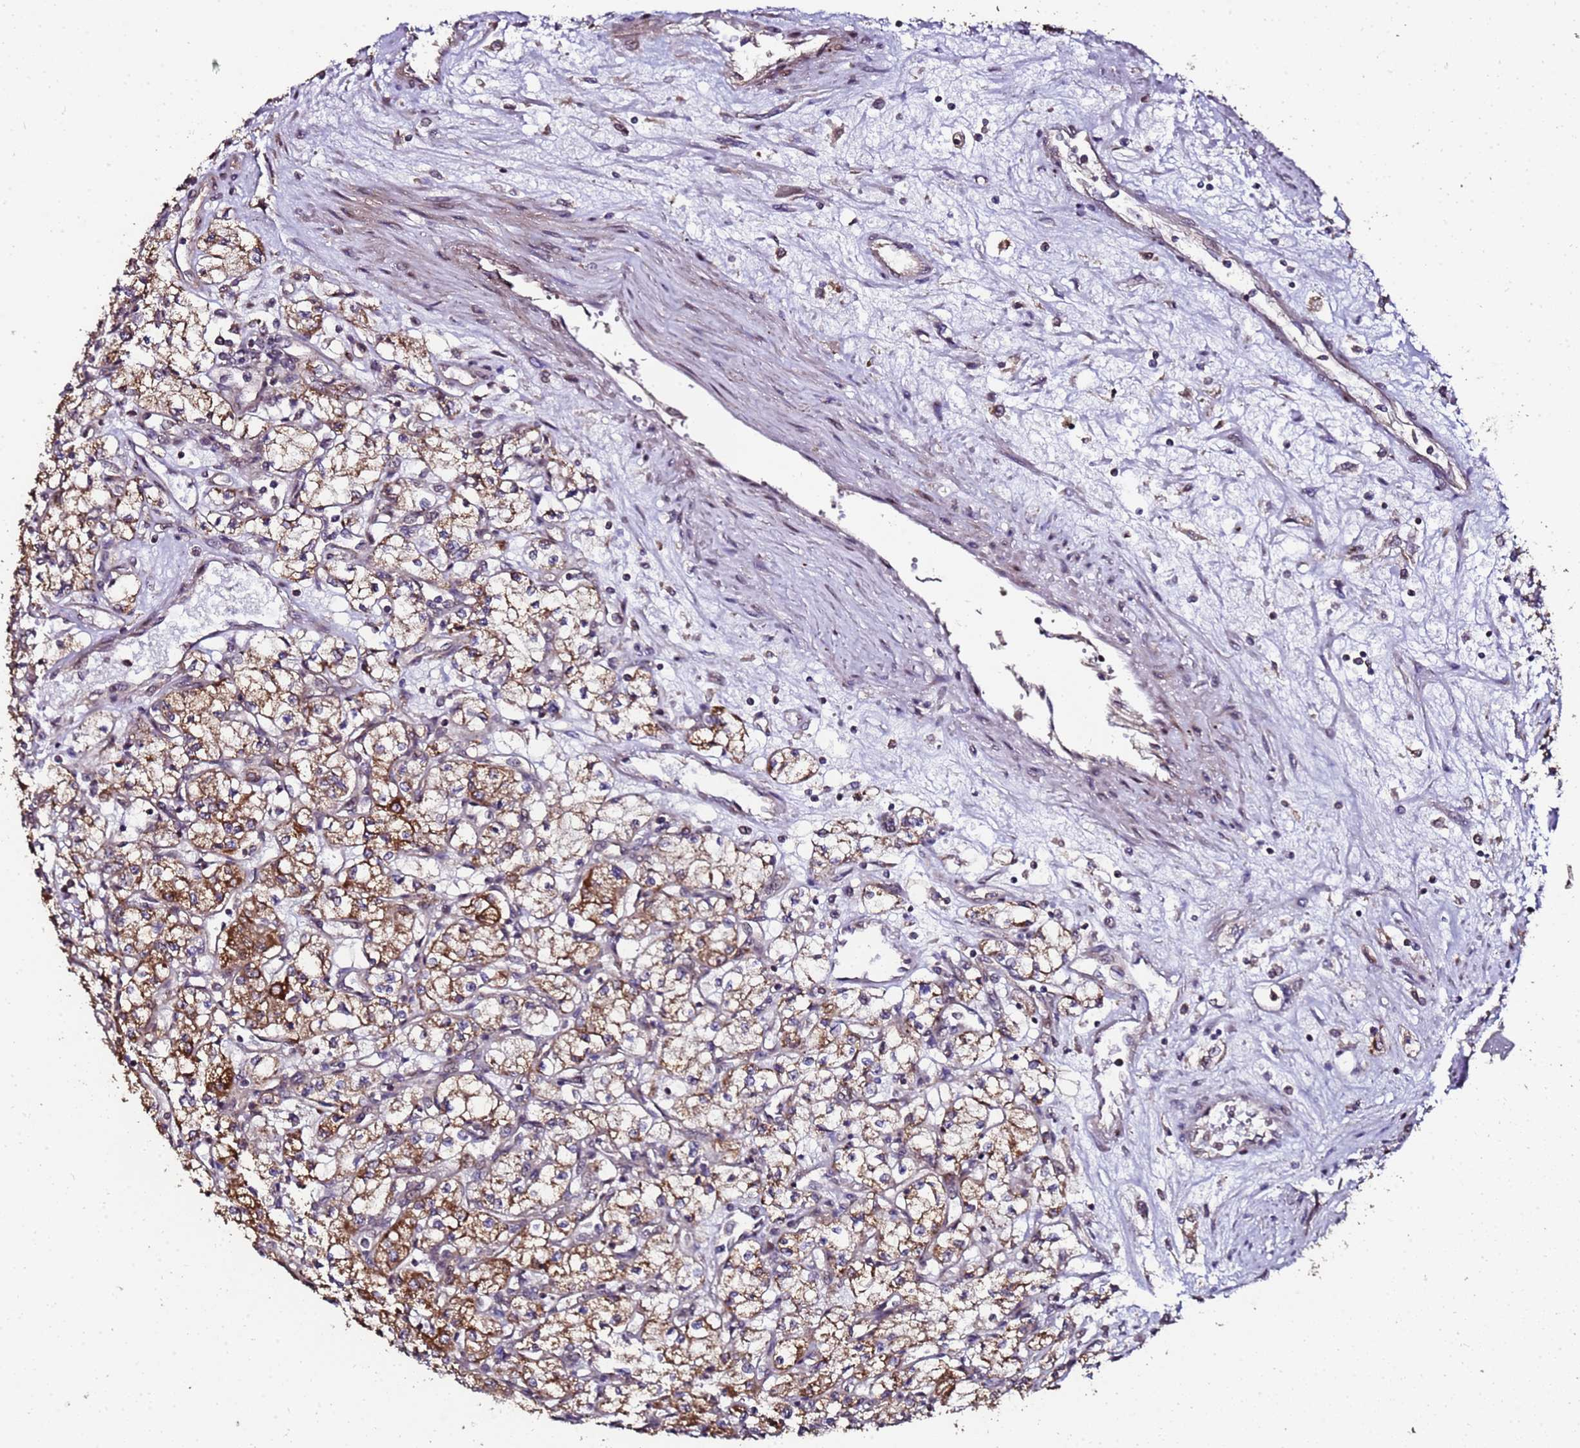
{"staining": {"intensity": "moderate", "quantity": ">75%", "location": "cytoplasmic/membranous"}, "tissue": "renal cancer", "cell_type": "Tumor cells", "image_type": "cancer", "snomed": [{"axis": "morphology", "description": "Adenocarcinoma, NOS"}, {"axis": "topography", "description": "Kidney"}], "caption": "Renal cancer stained with a protein marker demonstrates moderate staining in tumor cells.", "gene": "PRODH", "patient": {"sex": "male", "age": 59}}